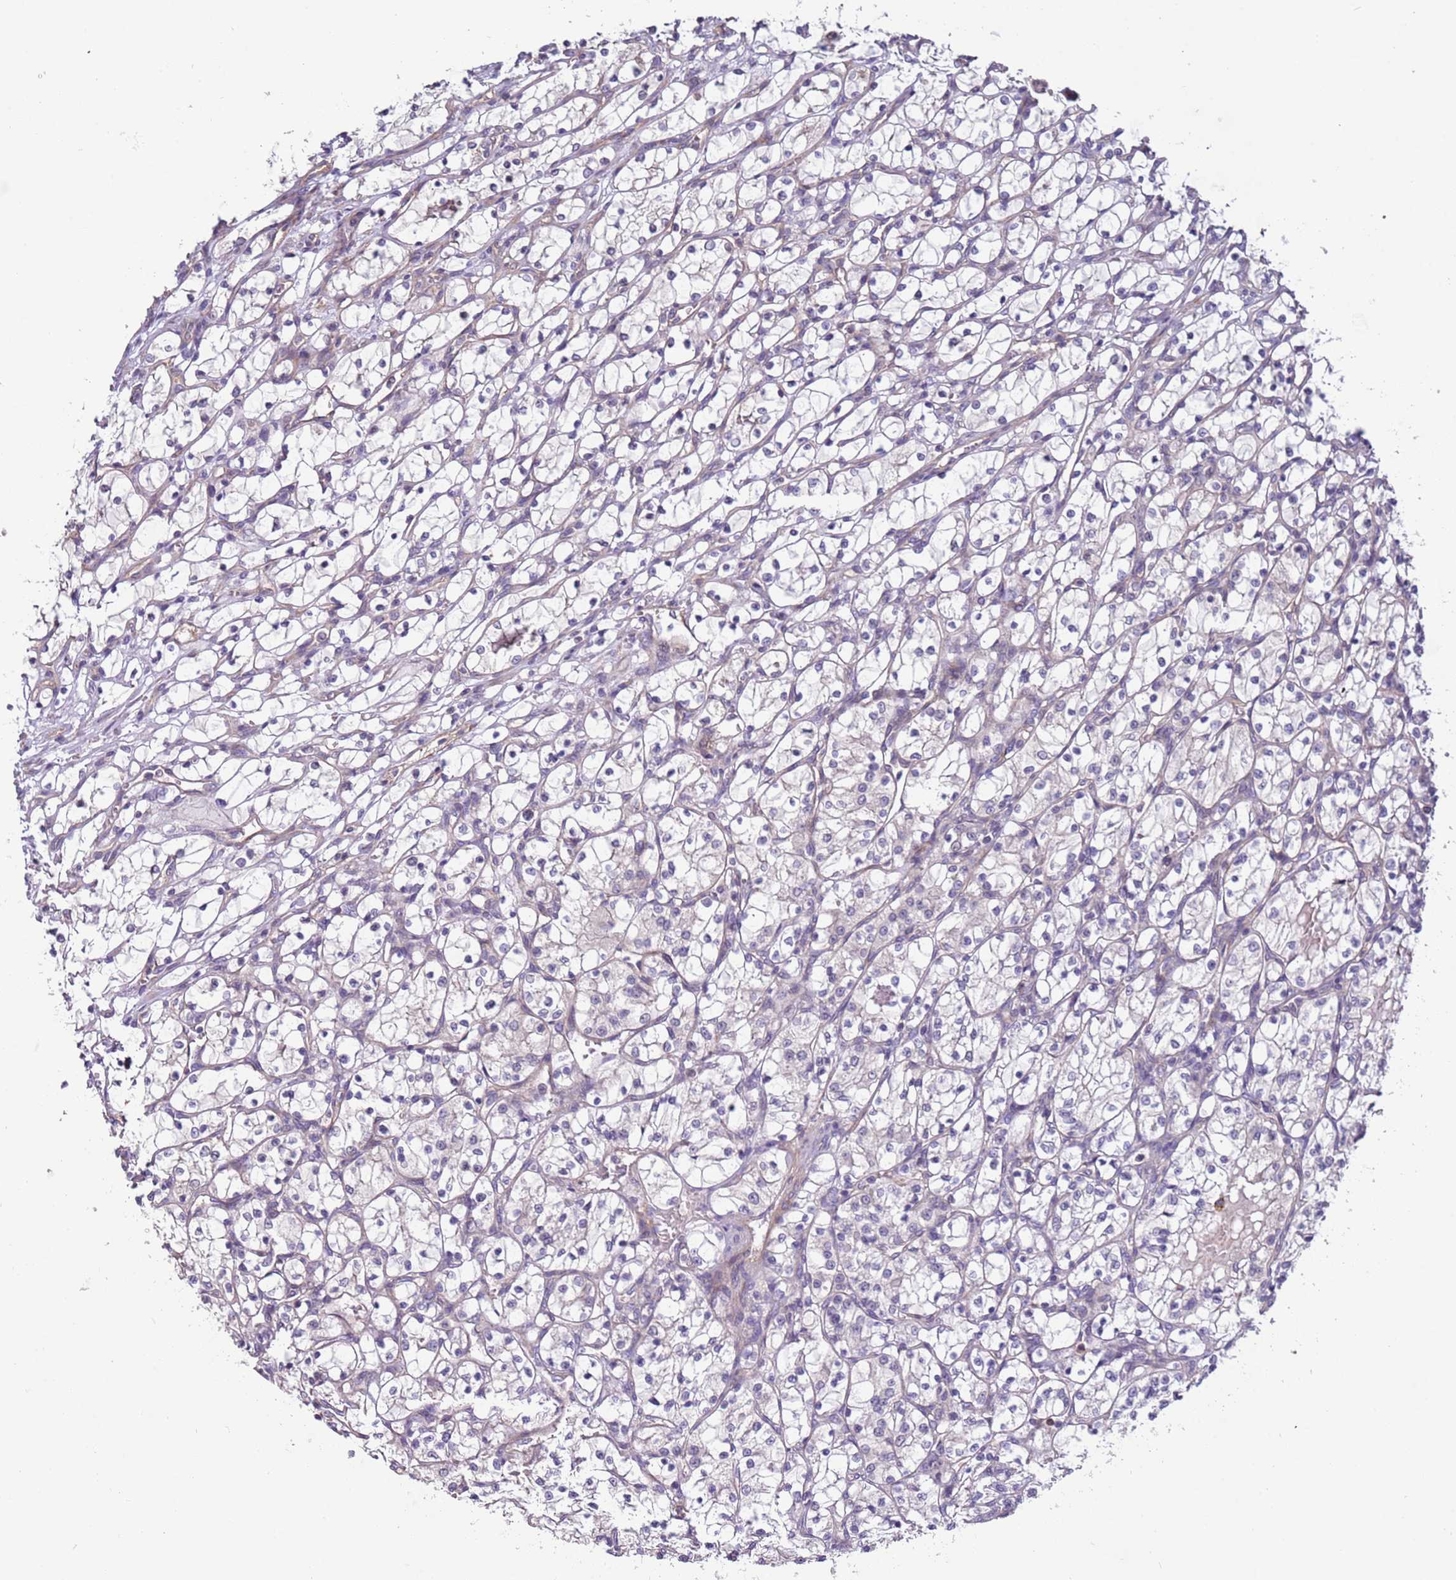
{"staining": {"intensity": "negative", "quantity": "none", "location": "none"}, "tissue": "renal cancer", "cell_type": "Tumor cells", "image_type": "cancer", "snomed": [{"axis": "morphology", "description": "Adenocarcinoma, NOS"}, {"axis": "topography", "description": "Kidney"}], "caption": "This histopathology image is of adenocarcinoma (renal) stained with IHC to label a protein in brown with the nuclei are counter-stained blue. There is no expression in tumor cells.", "gene": "LAMB4", "patient": {"sex": "female", "age": 69}}